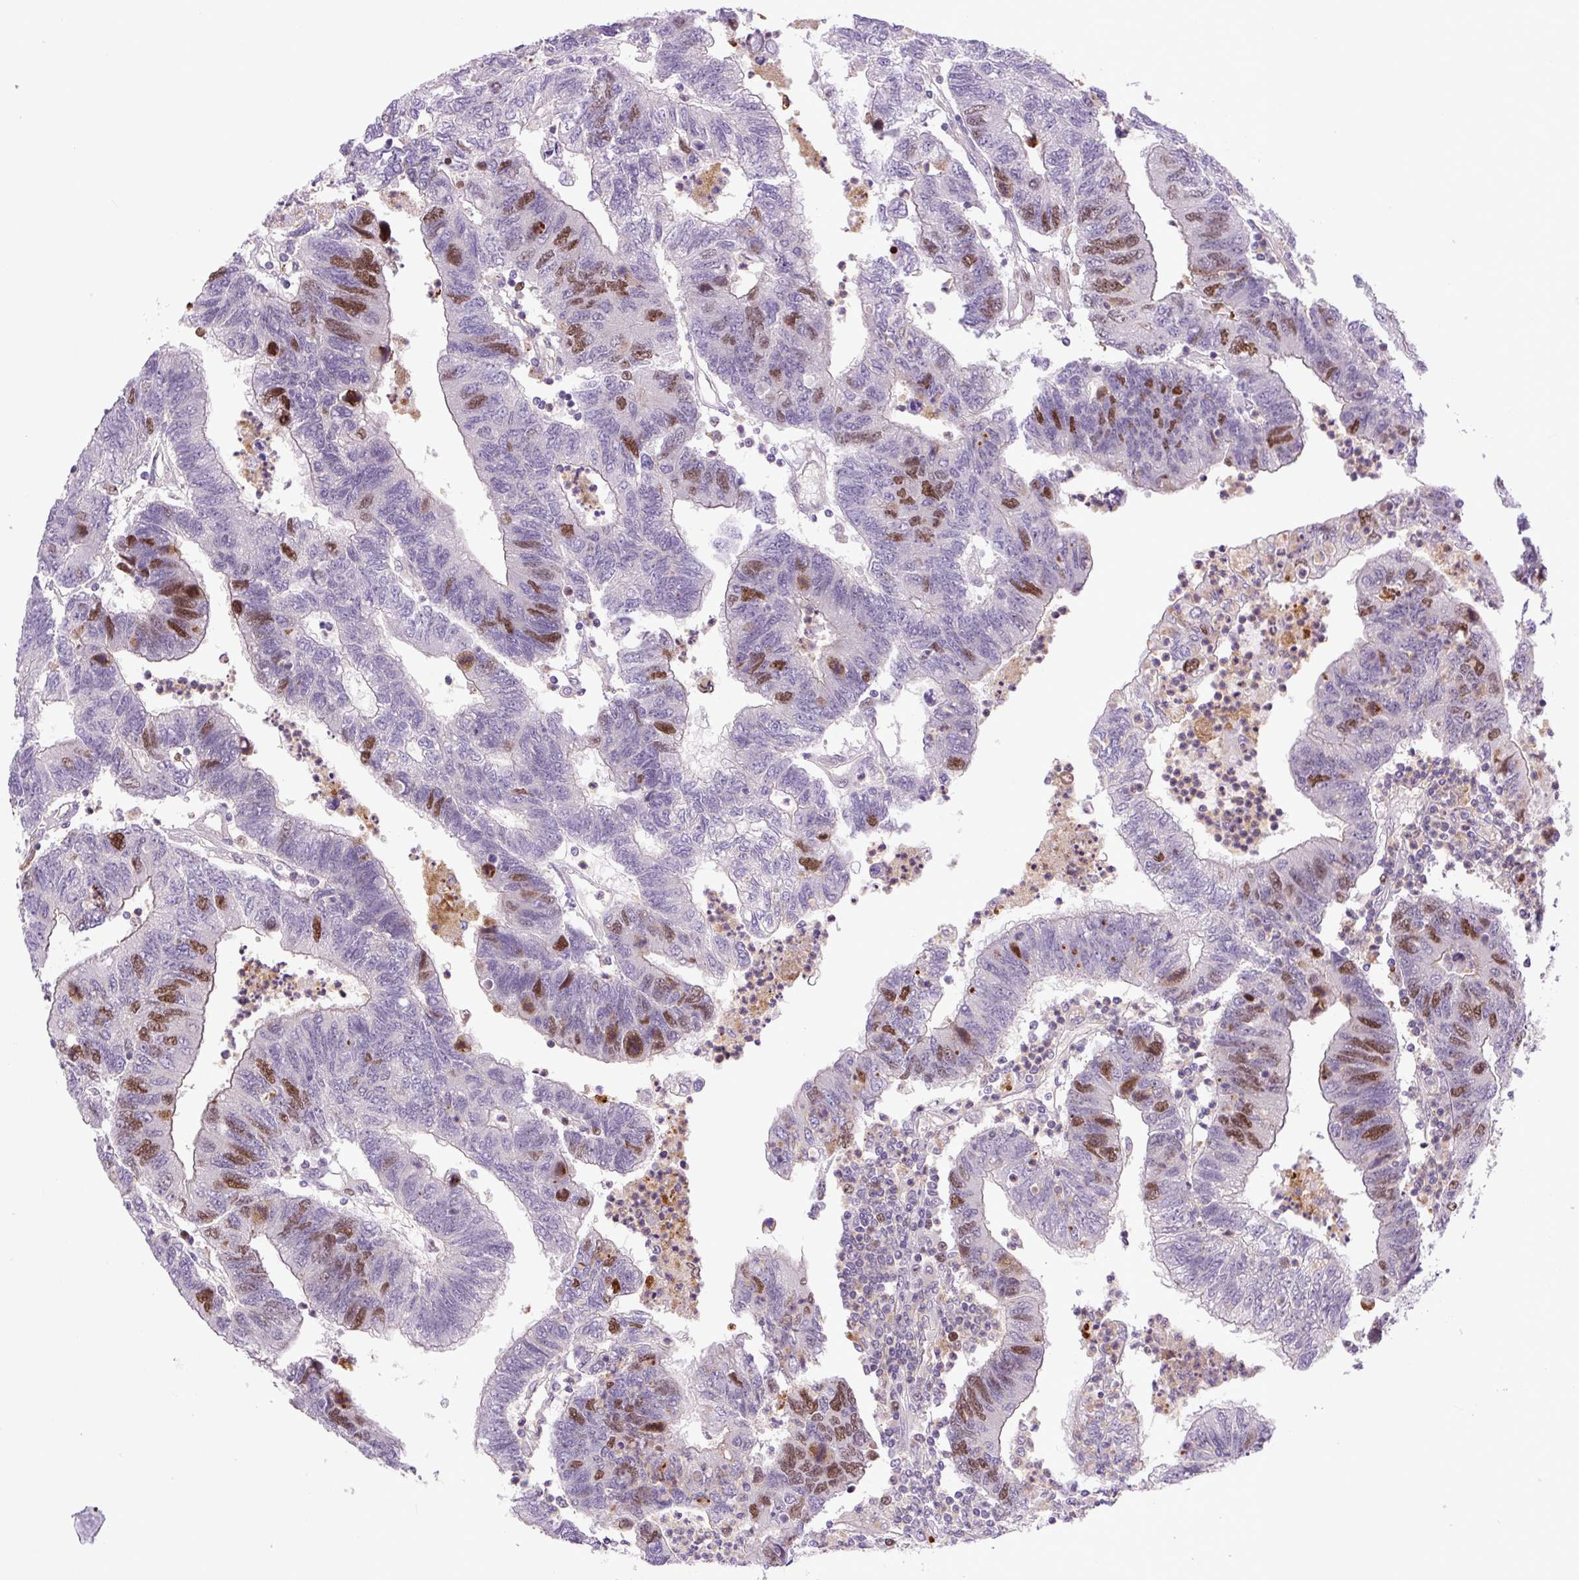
{"staining": {"intensity": "moderate", "quantity": "25%-75%", "location": "nuclear"}, "tissue": "colorectal cancer", "cell_type": "Tumor cells", "image_type": "cancer", "snomed": [{"axis": "morphology", "description": "Adenocarcinoma, NOS"}, {"axis": "topography", "description": "Colon"}], "caption": "Colorectal adenocarcinoma stained with a brown dye displays moderate nuclear positive expression in approximately 25%-75% of tumor cells.", "gene": "KIFC1", "patient": {"sex": "female", "age": 48}}